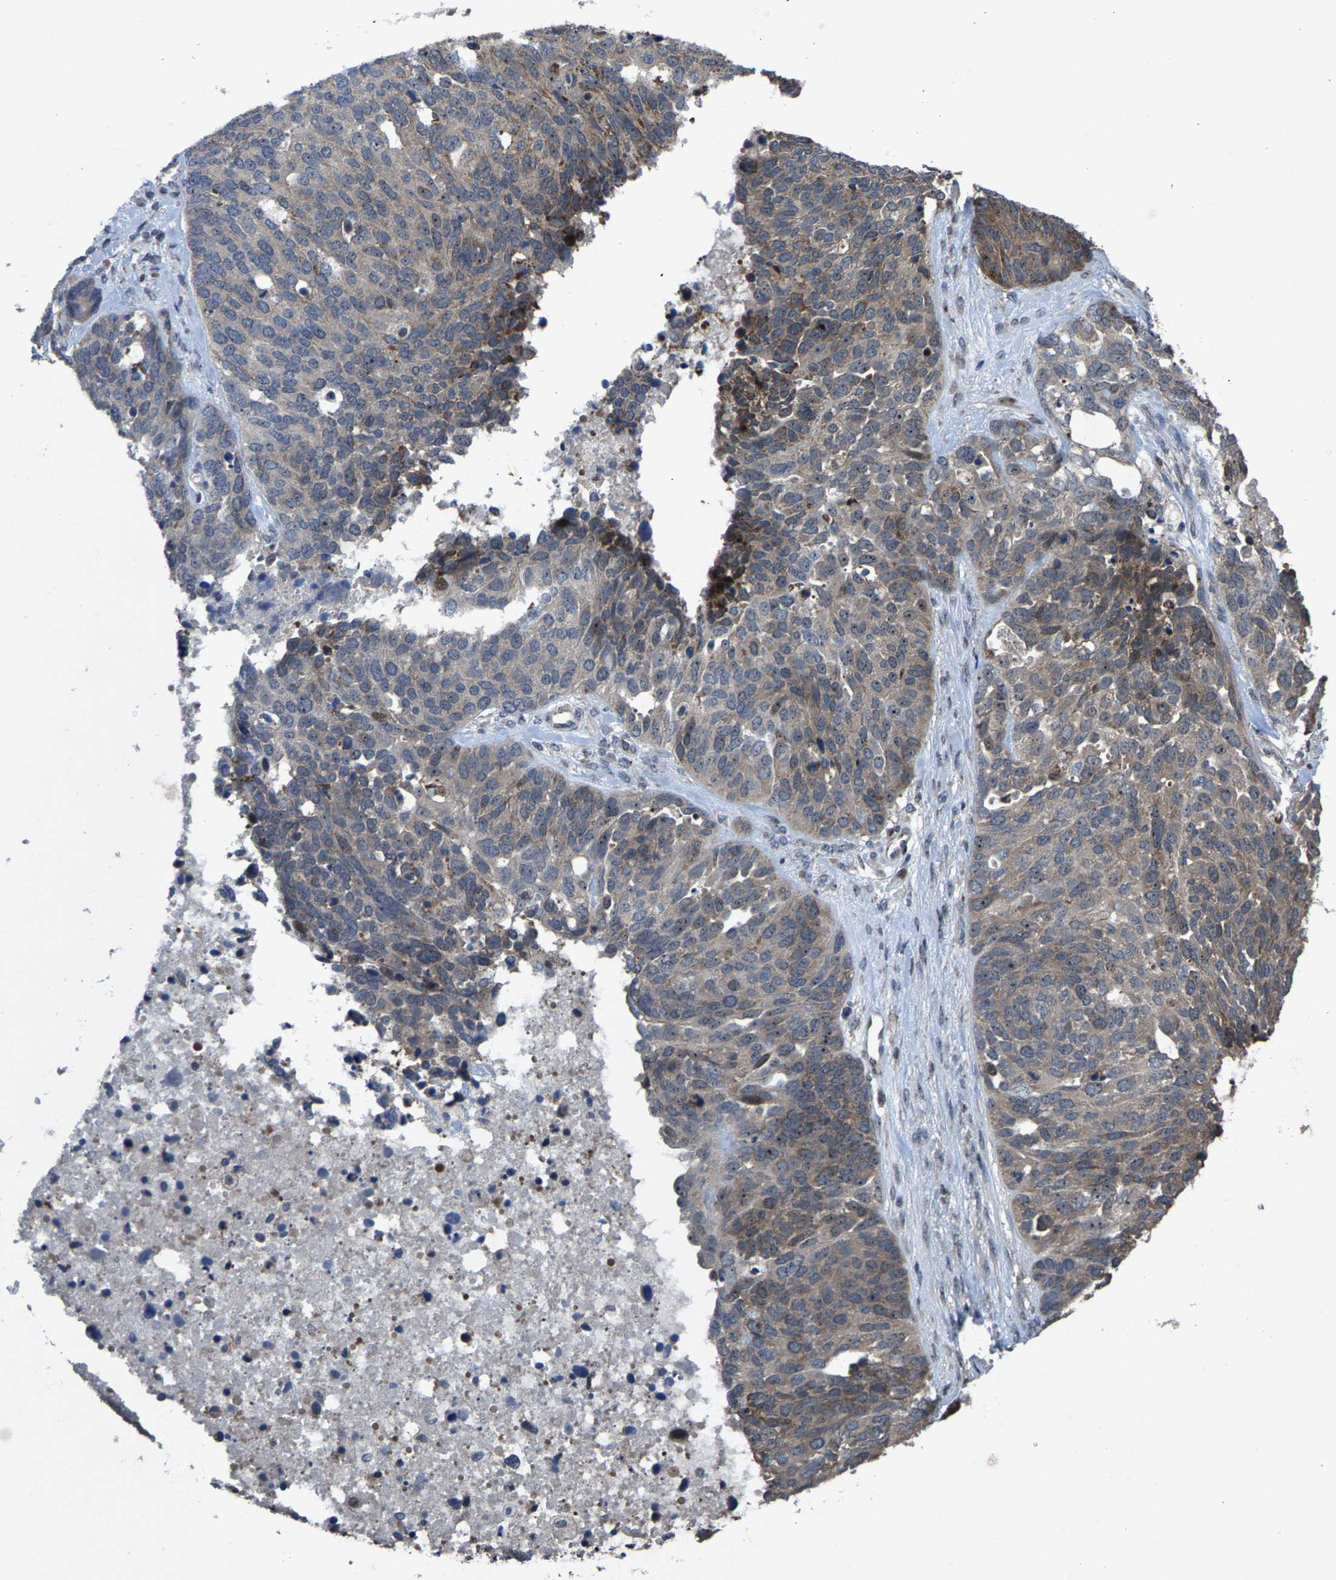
{"staining": {"intensity": "weak", "quantity": "<25%", "location": "cytoplasmic/membranous"}, "tissue": "ovarian cancer", "cell_type": "Tumor cells", "image_type": "cancer", "snomed": [{"axis": "morphology", "description": "Cystadenocarcinoma, serous, NOS"}, {"axis": "topography", "description": "Ovary"}], "caption": "Immunohistochemistry (IHC) histopathology image of neoplastic tissue: ovarian serous cystadenocarcinoma stained with DAB demonstrates no significant protein expression in tumor cells.", "gene": "HAUS6", "patient": {"sex": "female", "age": 44}}